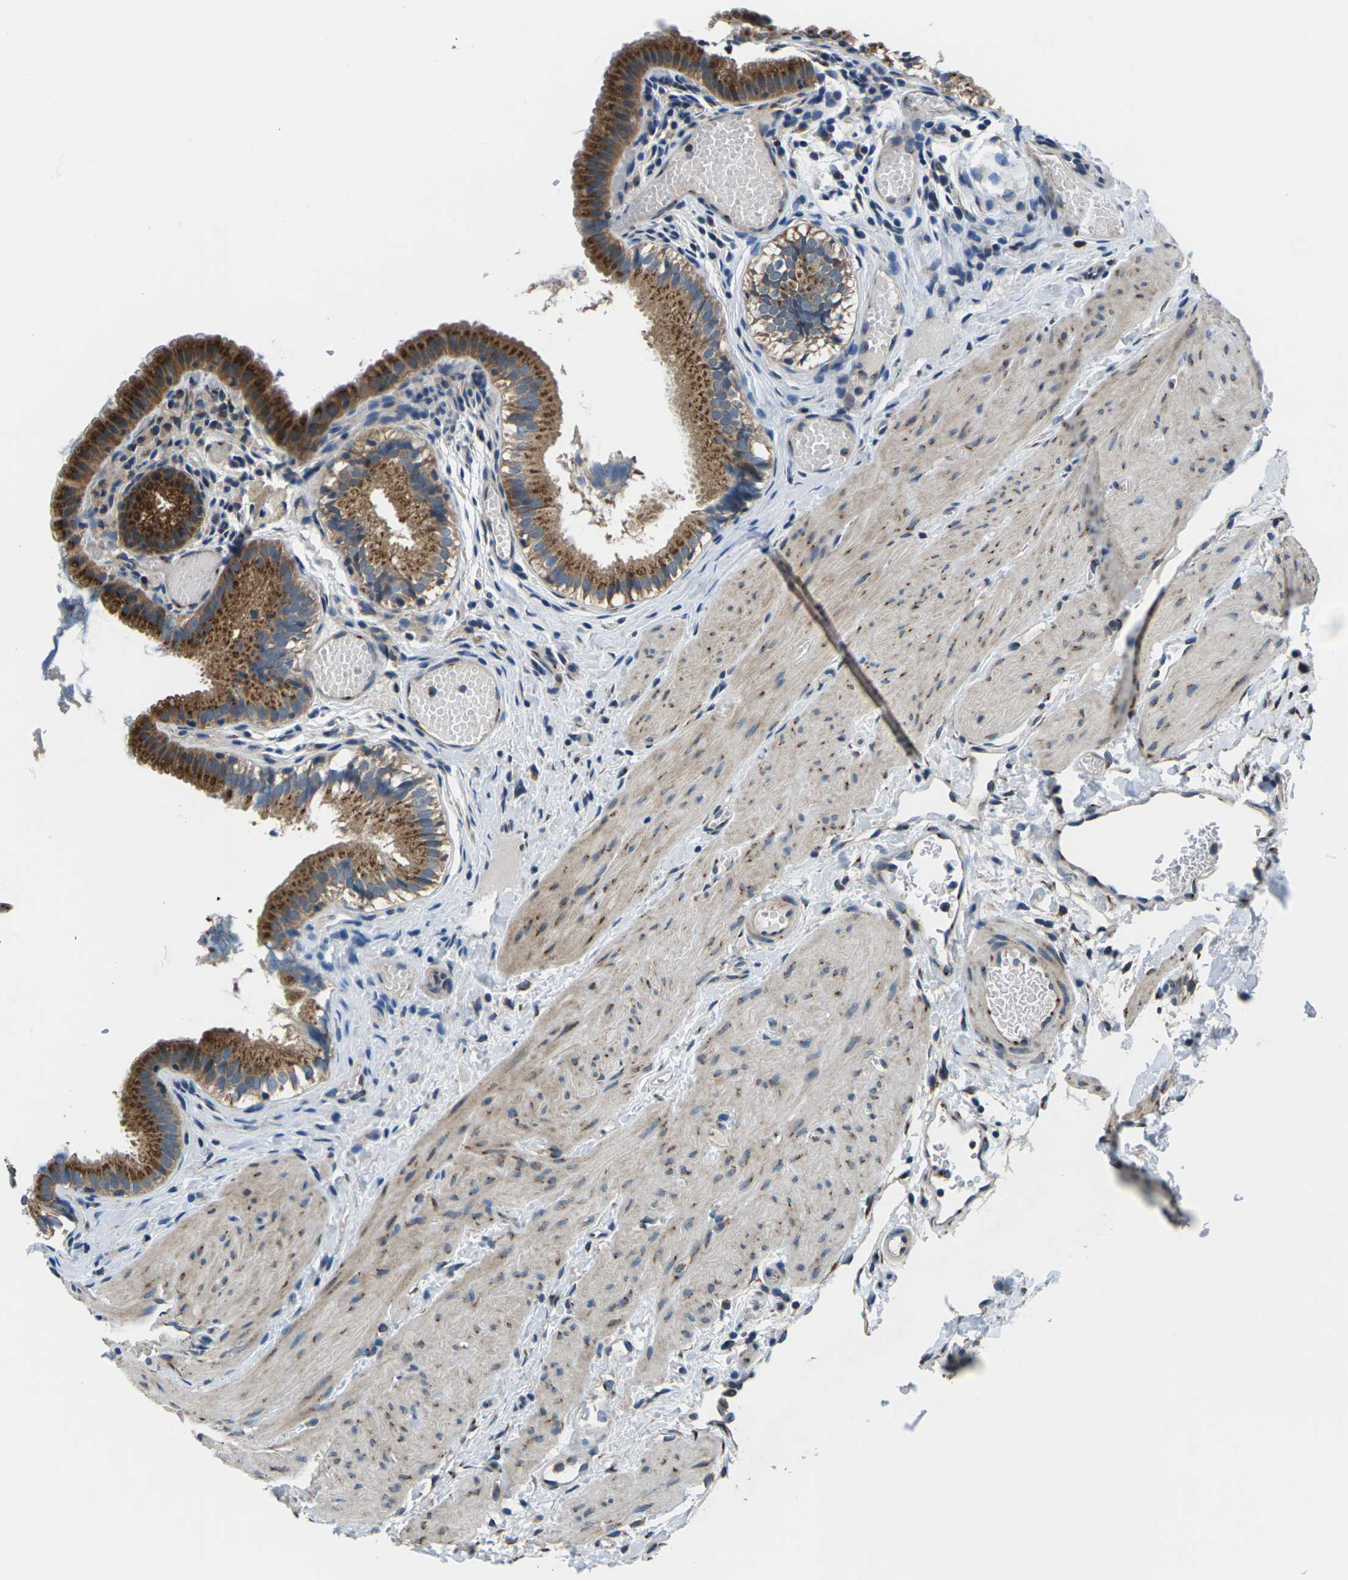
{"staining": {"intensity": "strong", "quantity": ">75%", "location": "cytoplasmic/membranous"}, "tissue": "gallbladder", "cell_type": "Glandular cells", "image_type": "normal", "snomed": [{"axis": "morphology", "description": "Normal tissue, NOS"}, {"axis": "topography", "description": "Gallbladder"}], "caption": "Normal gallbladder displays strong cytoplasmic/membranous expression in approximately >75% of glandular cells, visualized by immunohistochemistry.", "gene": "GABRP", "patient": {"sex": "female", "age": 26}}